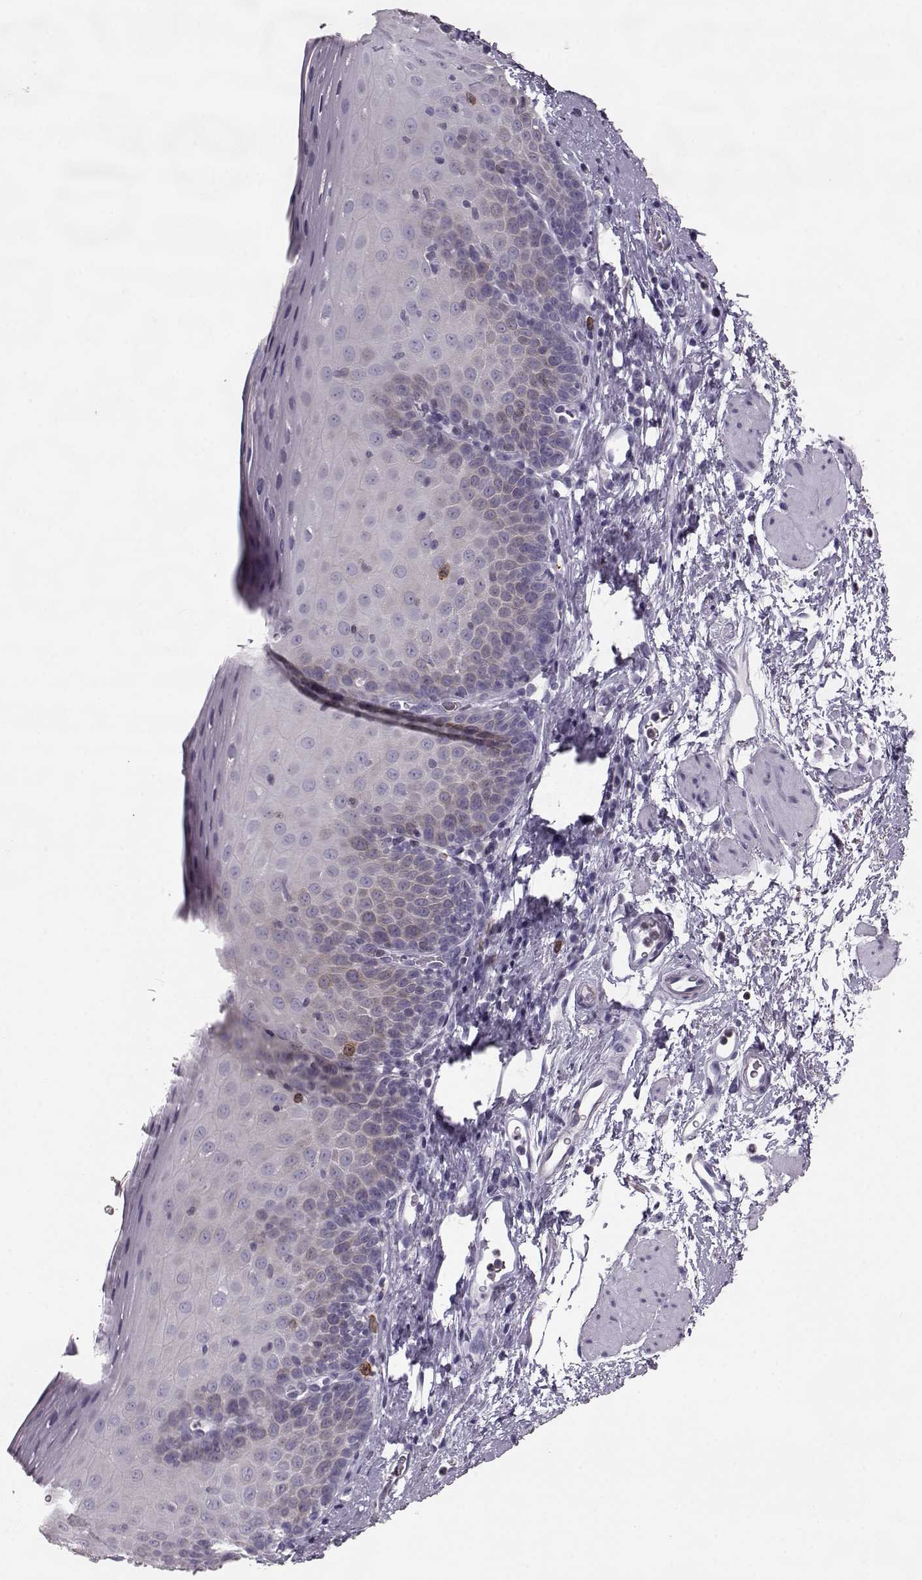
{"staining": {"intensity": "weak", "quantity": "<25%", "location": "cytoplasmic/membranous"}, "tissue": "esophagus", "cell_type": "Squamous epithelial cells", "image_type": "normal", "snomed": [{"axis": "morphology", "description": "Normal tissue, NOS"}, {"axis": "topography", "description": "Esophagus"}], "caption": "Immunohistochemistry micrograph of unremarkable esophagus stained for a protein (brown), which reveals no staining in squamous epithelial cells.", "gene": "ELOVL5", "patient": {"sex": "female", "age": 64}}